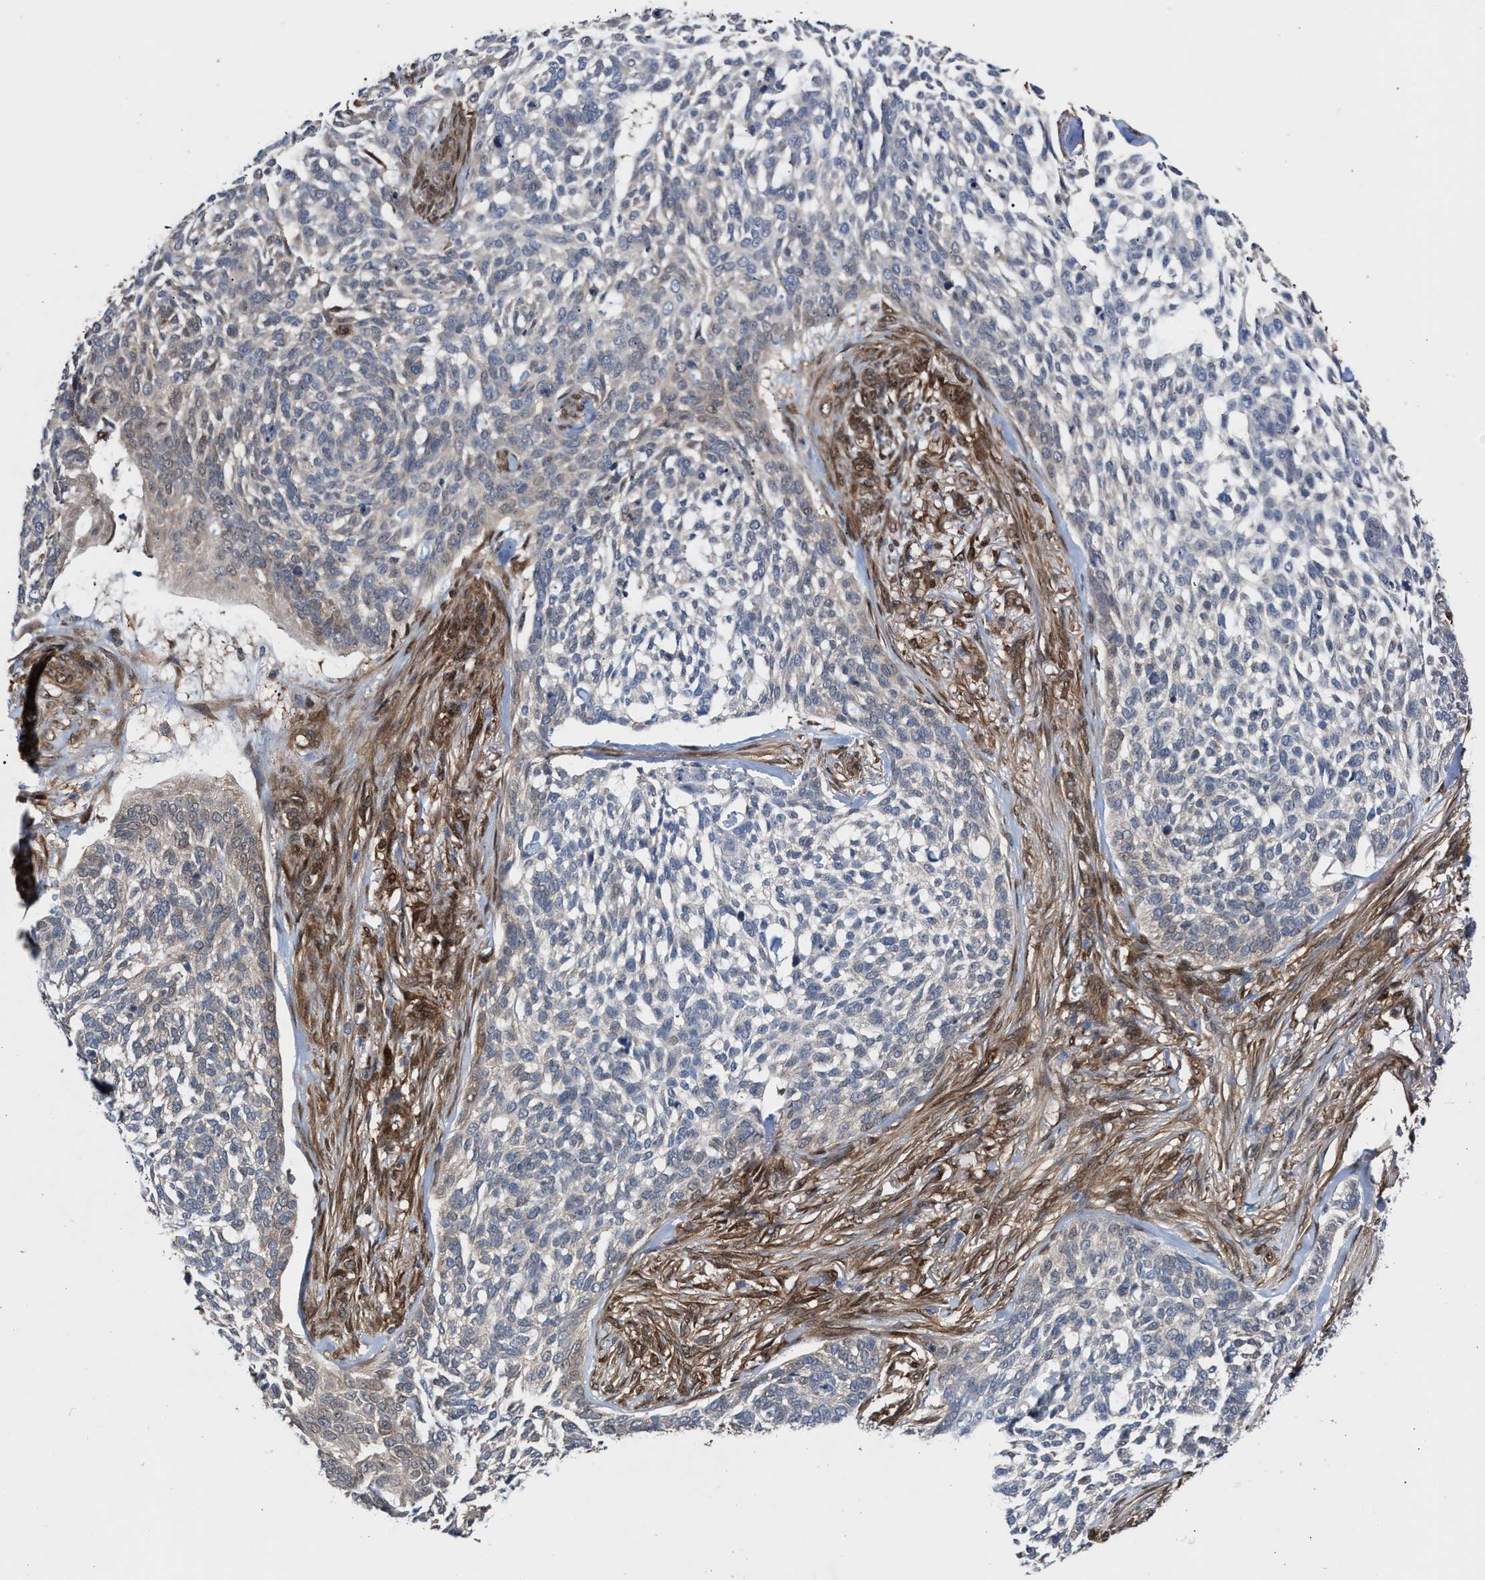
{"staining": {"intensity": "weak", "quantity": "<25%", "location": "cytoplasmic/membranous"}, "tissue": "skin cancer", "cell_type": "Tumor cells", "image_type": "cancer", "snomed": [{"axis": "morphology", "description": "Basal cell carcinoma"}, {"axis": "topography", "description": "Skin"}], "caption": "Immunohistochemistry of human skin cancer (basal cell carcinoma) demonstrates no staining in tumor cells. (IHC, brightfield microscopy, high magnification).", "gene": "TP53I3", "patient": {"sex": "female", "age": 64}}